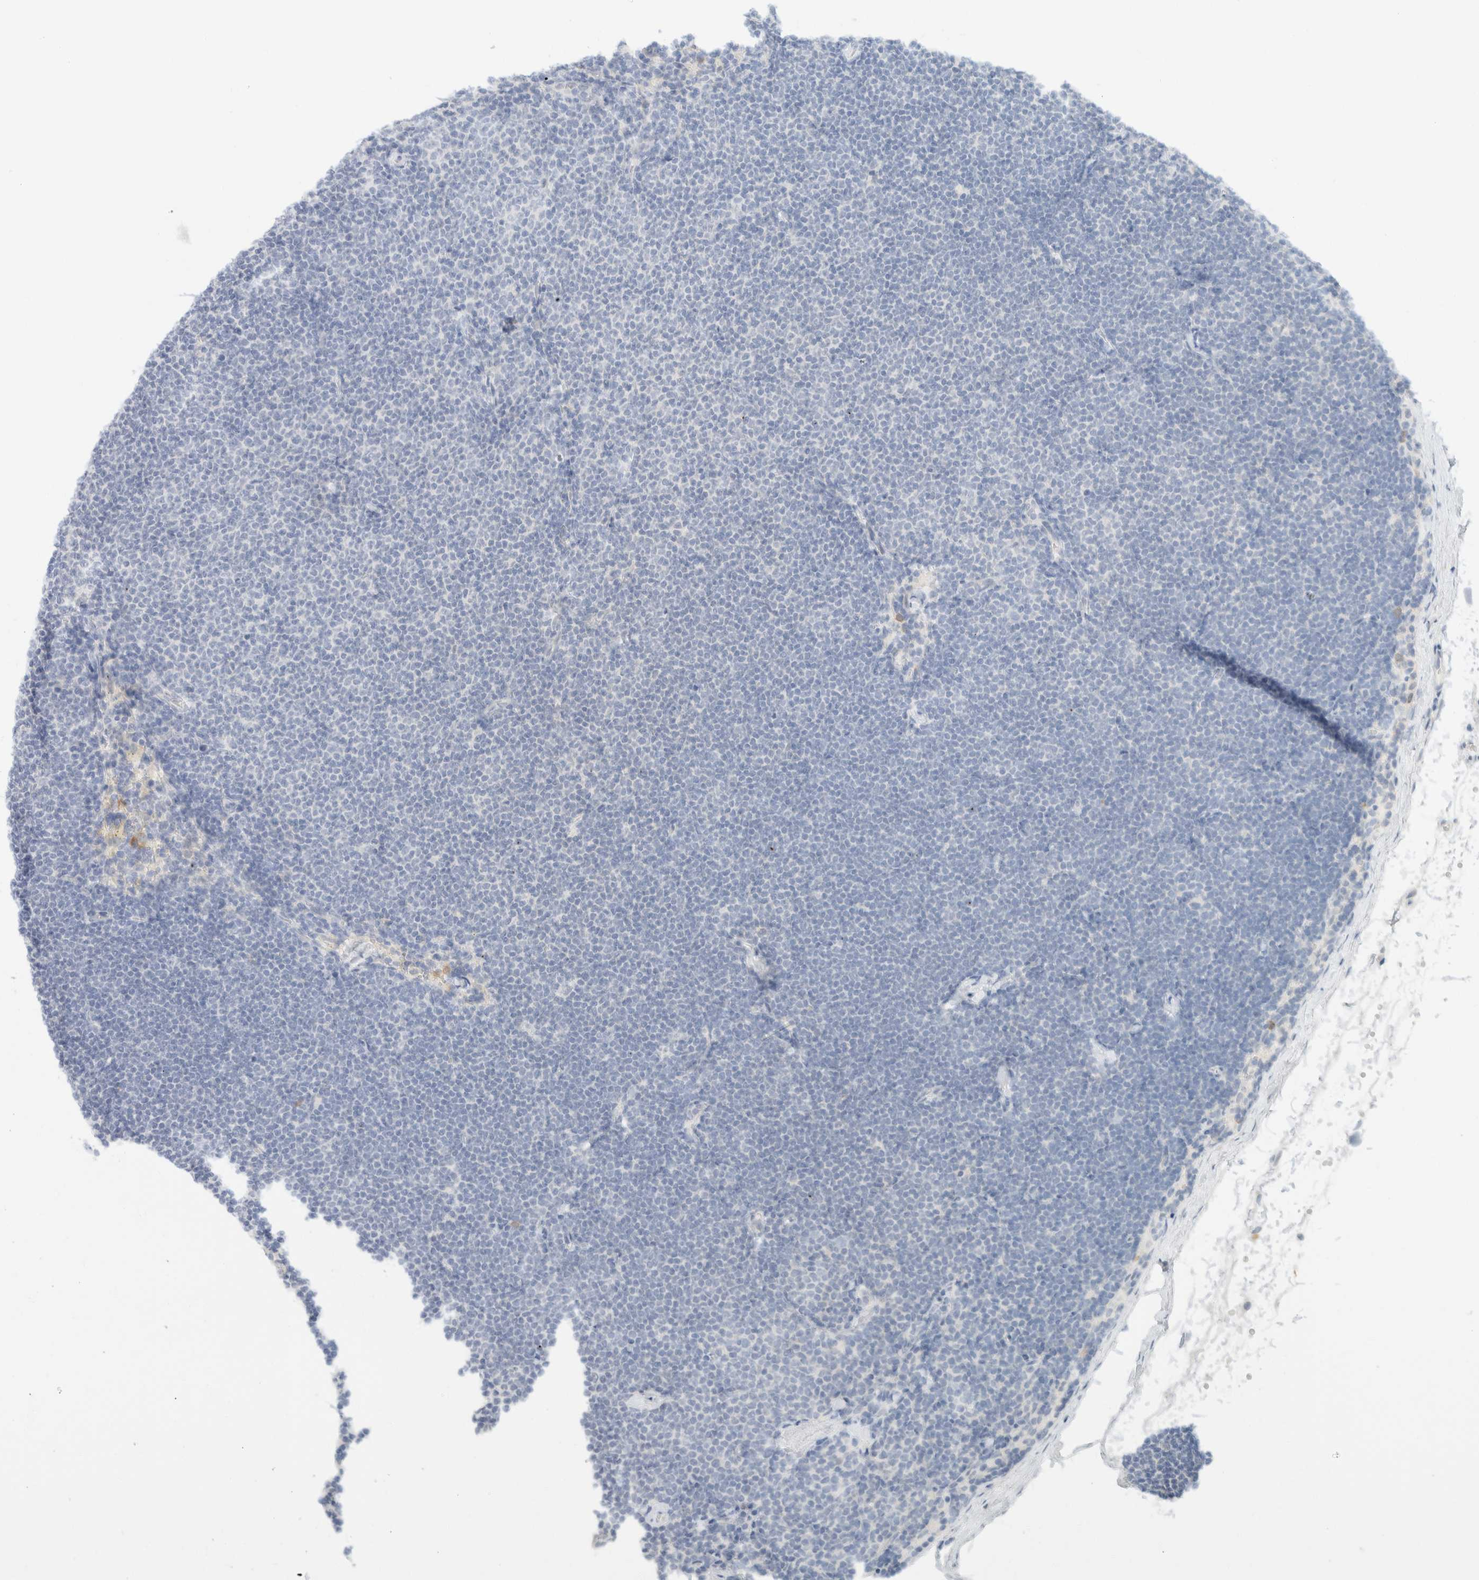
{"staining": {"intensity": "negative", "quantity": "none", "location": "none"}, "tissue": "lymphoma", "cell_type": "Tumor cells", "image_type": "cancer", "snomed": [{"axis": "morphology", "description": "Malignant lymphoma, non-Hodgkin's type, Low grade"}, {"axis": "topography", "description": "Lymph node"}], "caption": "High power microscopy image of an IHC micrograph of lymphoma, revealing no significant positivity in tumor cells.", "gene": "KRT20", "patient": {"sex": "female", "age": 53}}